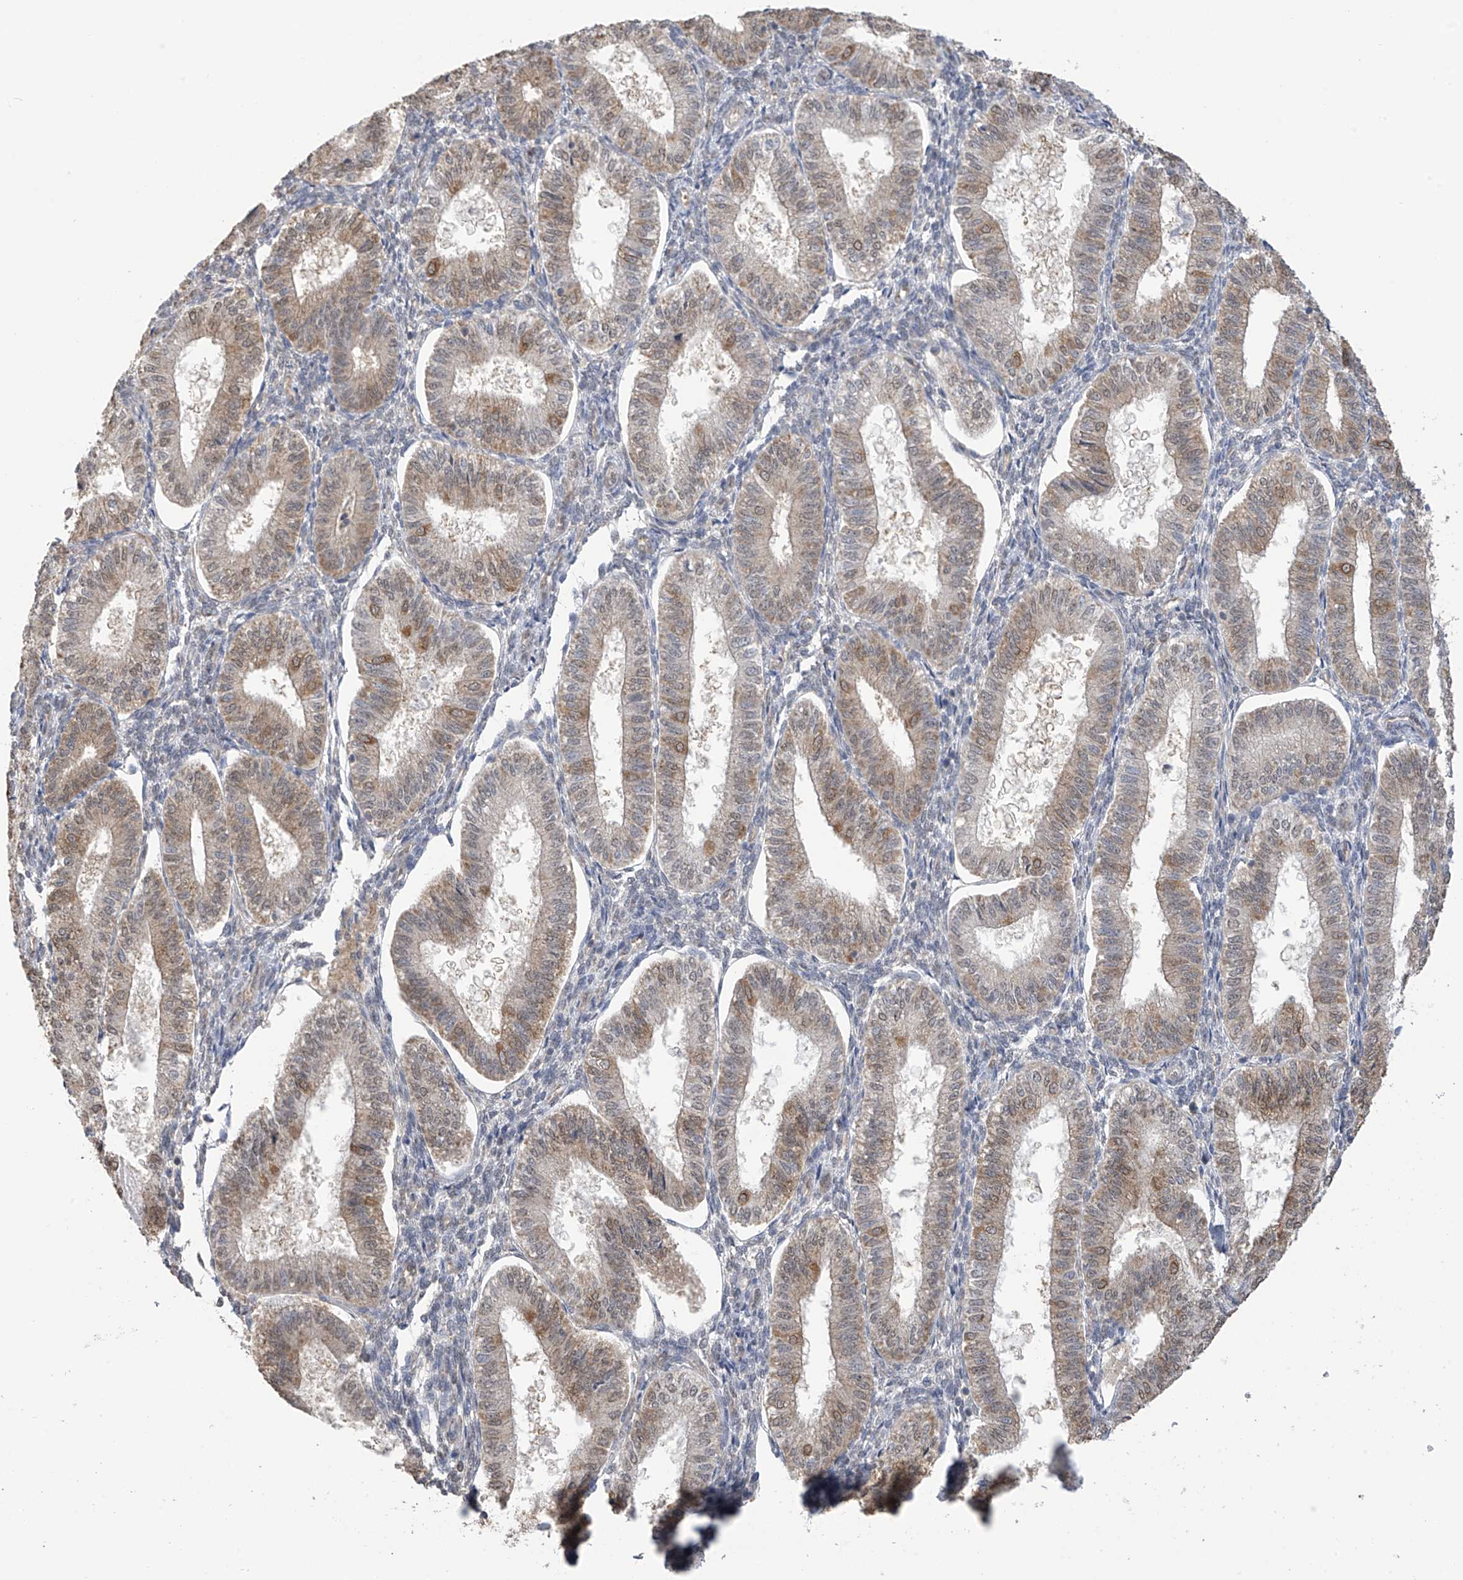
{"staining": {"intensity": "negative", "quantity": "none", "location": "none"}, "tissue": "endometrium", "cell_type": "Cells in endometrial stroma", "image_type": "normal", "snomed": [{"axis": "morphology", "description": "Normal tissue, NOS"}, {"axis": "topography", "description": "Endometrium"}], "caption": "This is an IHC image of benign endometrium. There is no staining in cells in endometrial stroma.", "gene": "KIAA1522", "patient": {"sex": "female", "age": 39}}